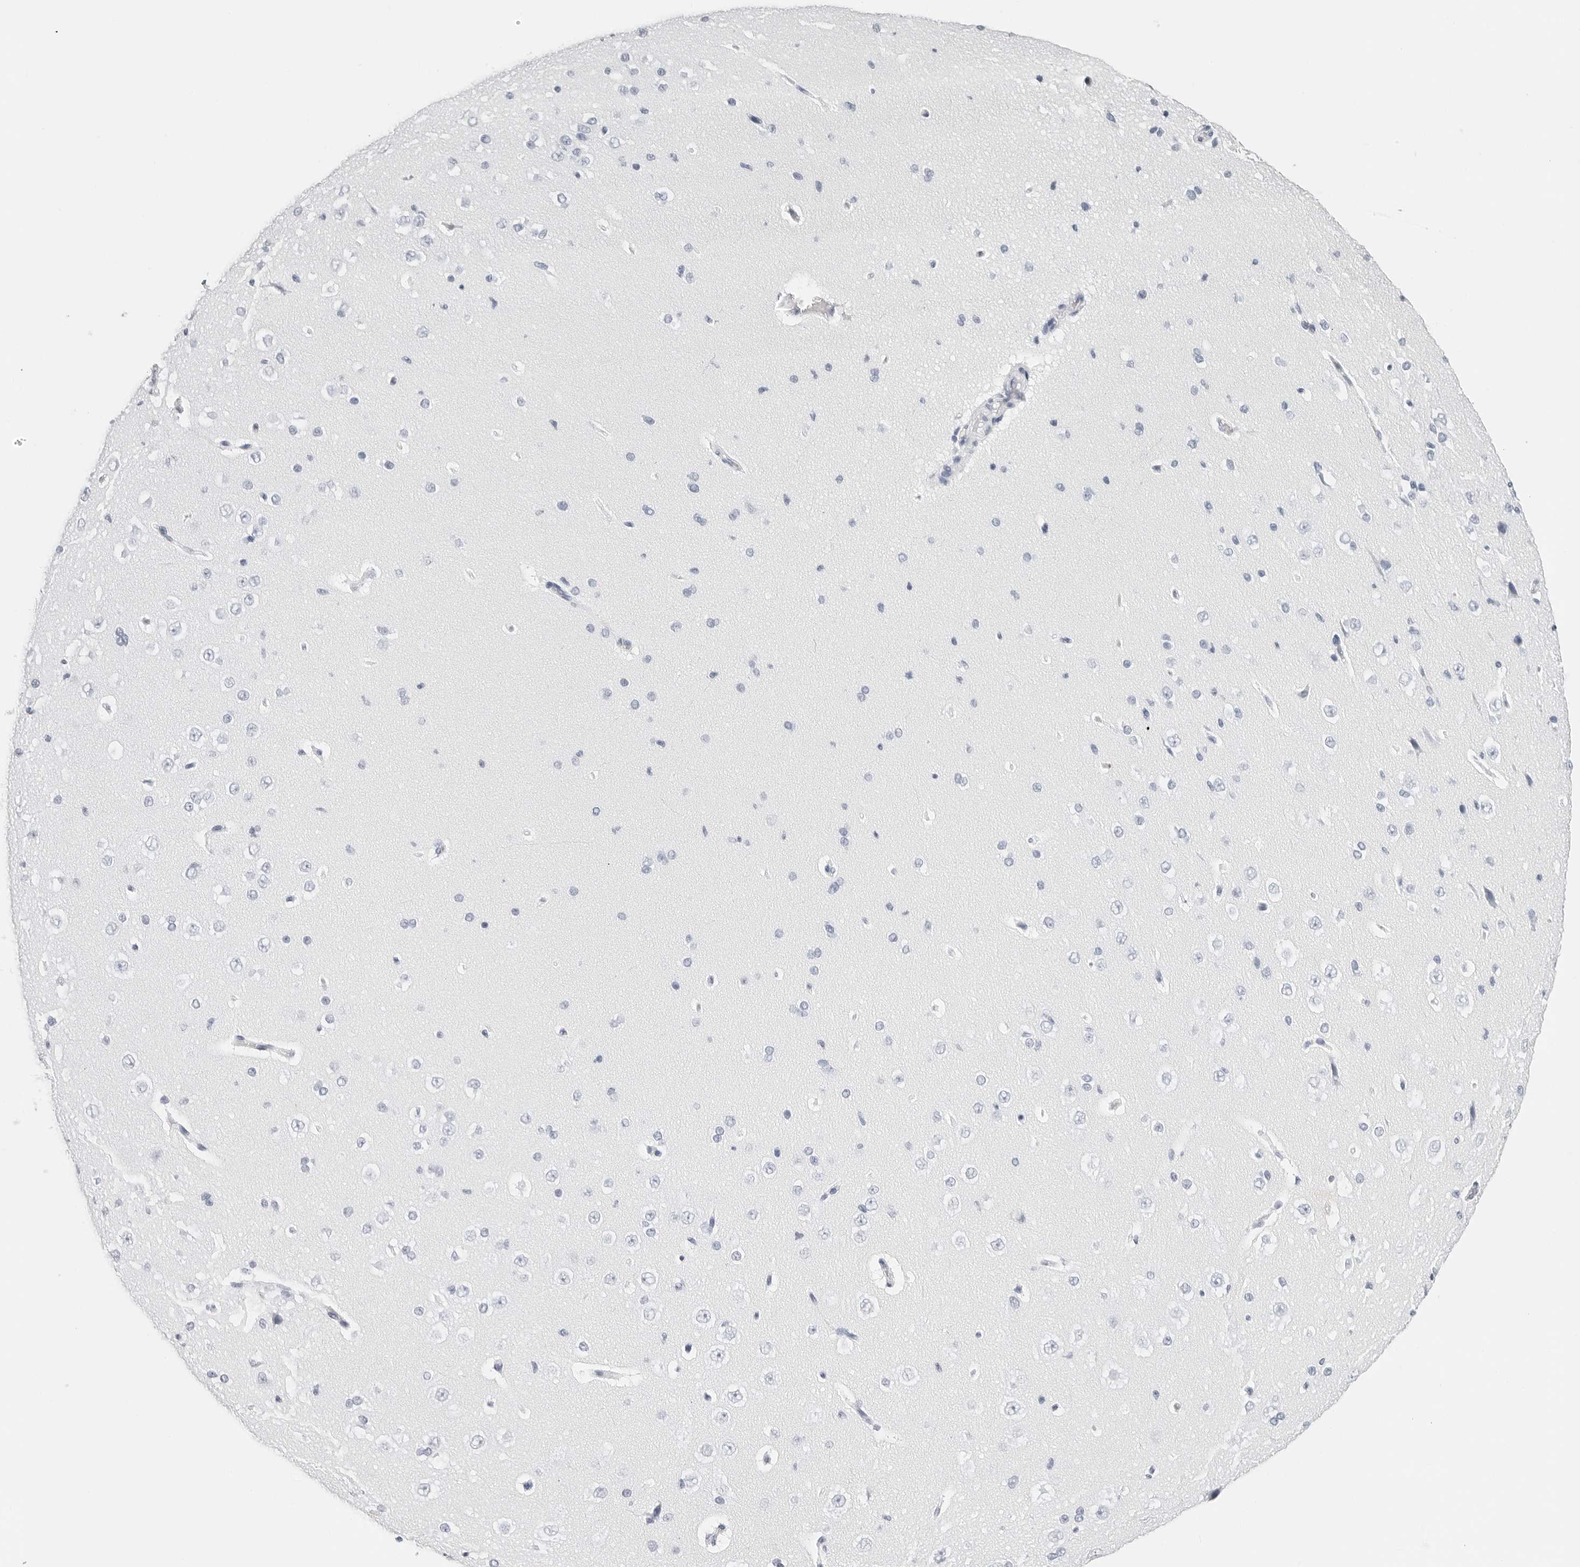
{"staining": {"intensity": "negative", "quantity": "none", "location": "none"}, "tissue": "cerebral cortex", "cell_type": "Endothelial cells", "image_type": "normal", "snomed": [{"axis": "morphology", "description": "Normal tissue, NOS"}, {"axis": "morphology", "description": "Developmental malformation"}, {"axis": "topography", "description": "Cerebral cortex"}], "caption": "Endothelial cells are negative for brown protein staining in benign cerebral cortex. Brightfield microscopy of immunohistochemistry (IHC) stained with DAB (3,3'-diaminobenzidine) (brown) and hematoxylin (blue), captured at high magnification.", "gene": "CST1", "patient": {"sex": "female", "age": 30}}